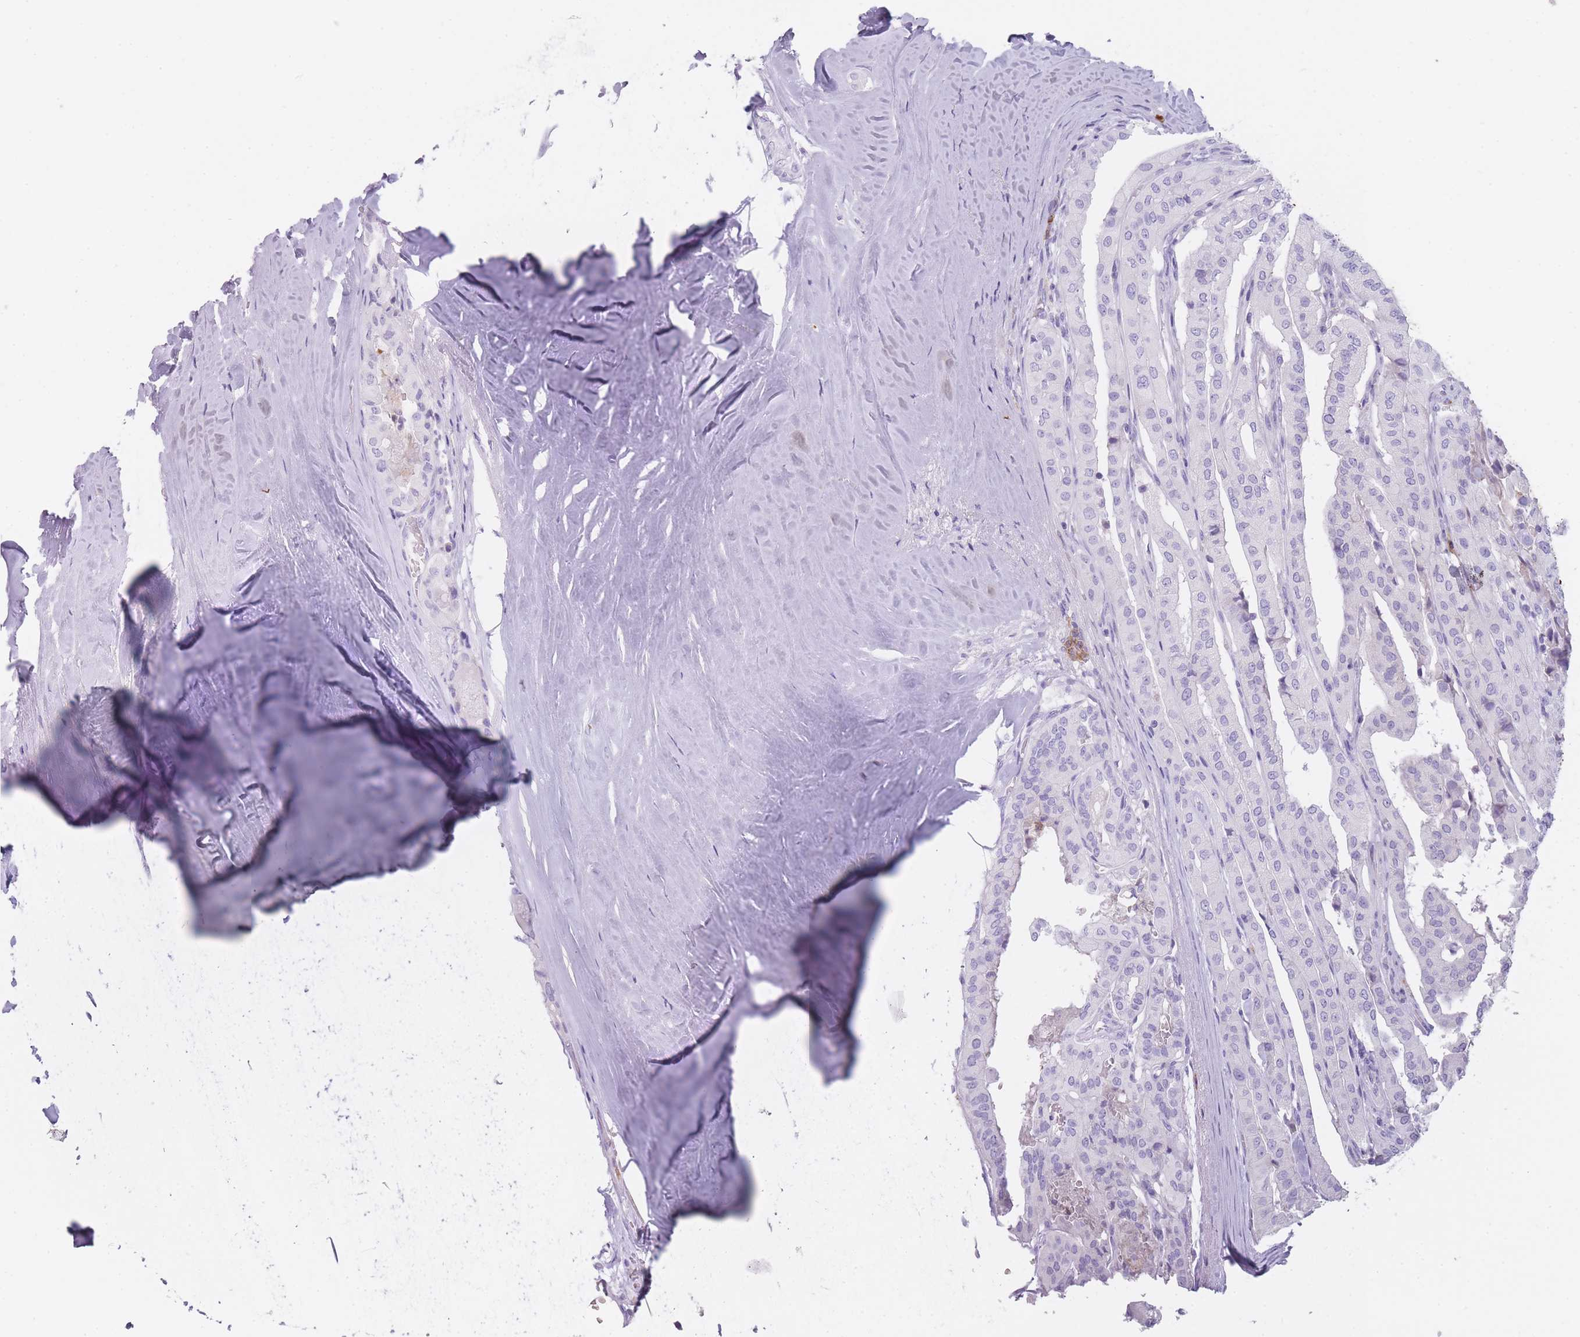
{"staining": {"intensity": "negative", "quantity": "none", "location": "none"}, "tissue": "thyroid cancer", "cell_type": "Tumor cells", "image_type": "cancer", "snomed": [{"axis": "morphology", "description": "Papillary adenocarcinoma, NOS"}, {"axis": "topography", "description": "Thyroid gland"}], "caption": "Immunohistochemical staining of thyroid papillary adenocarcinoma exhibits no significant staining in tumor cells. (Brightfield microscopy of DAB immunohistochemistry at high magnification).", "gene": "CR1L", "patient": {"sex": "female", "age": 59}}